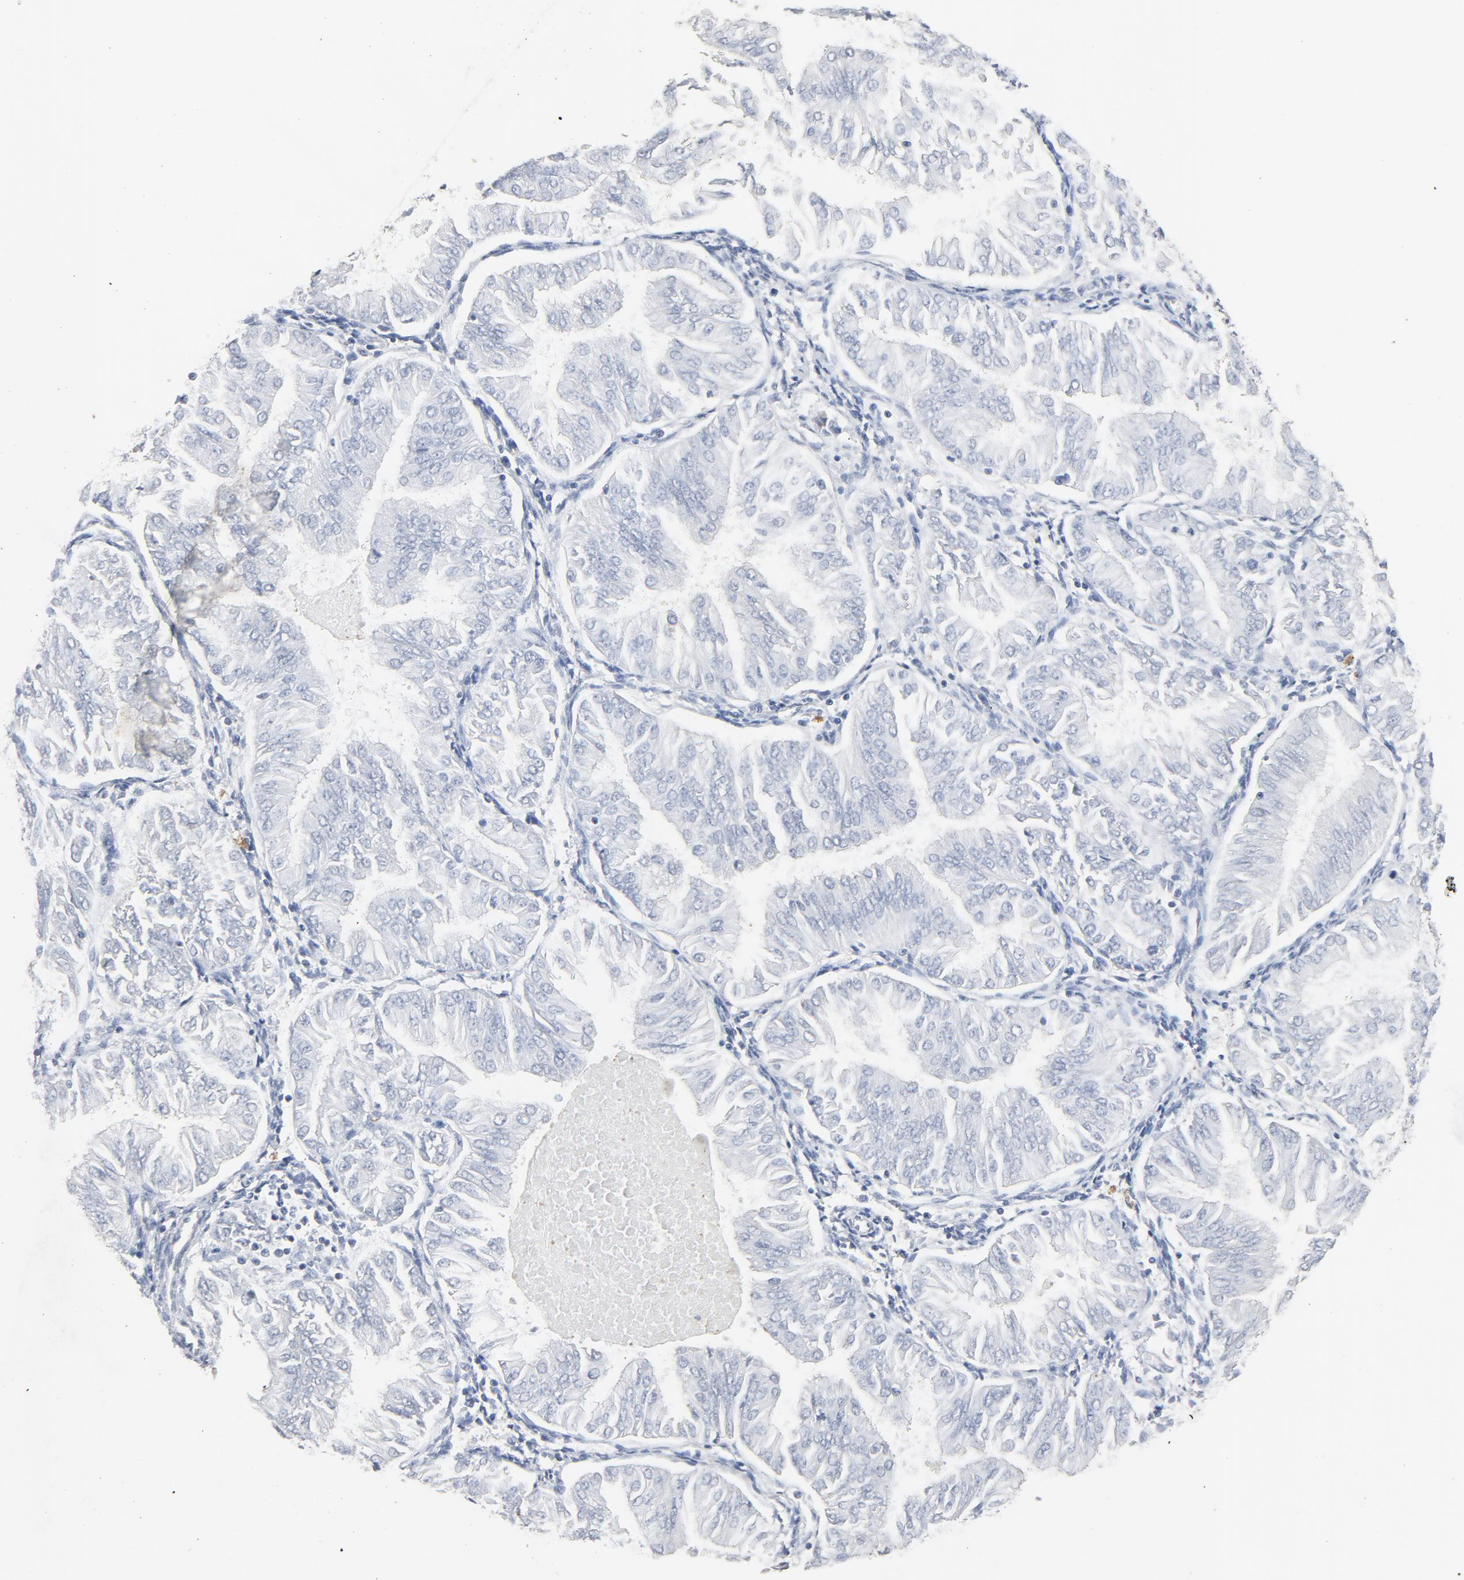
{"staining": {"intensity": "negative", "quantity": "none", "location": "none"}, "tissue": "endometrial cancer", "cell_type": "Tumor cells", "image_type": "cancer", "snomed": [{"axis": "morphology", "description": "Adenocarcinoma, NOS"}, {"axis": "topography", "description": "Endometrium"}], "caption": "Tumor cells show no significant positivity in endometrial adenocarcinoma.", "gene": "C14orf119", "patient": {"sex": "female", "age": 53}}